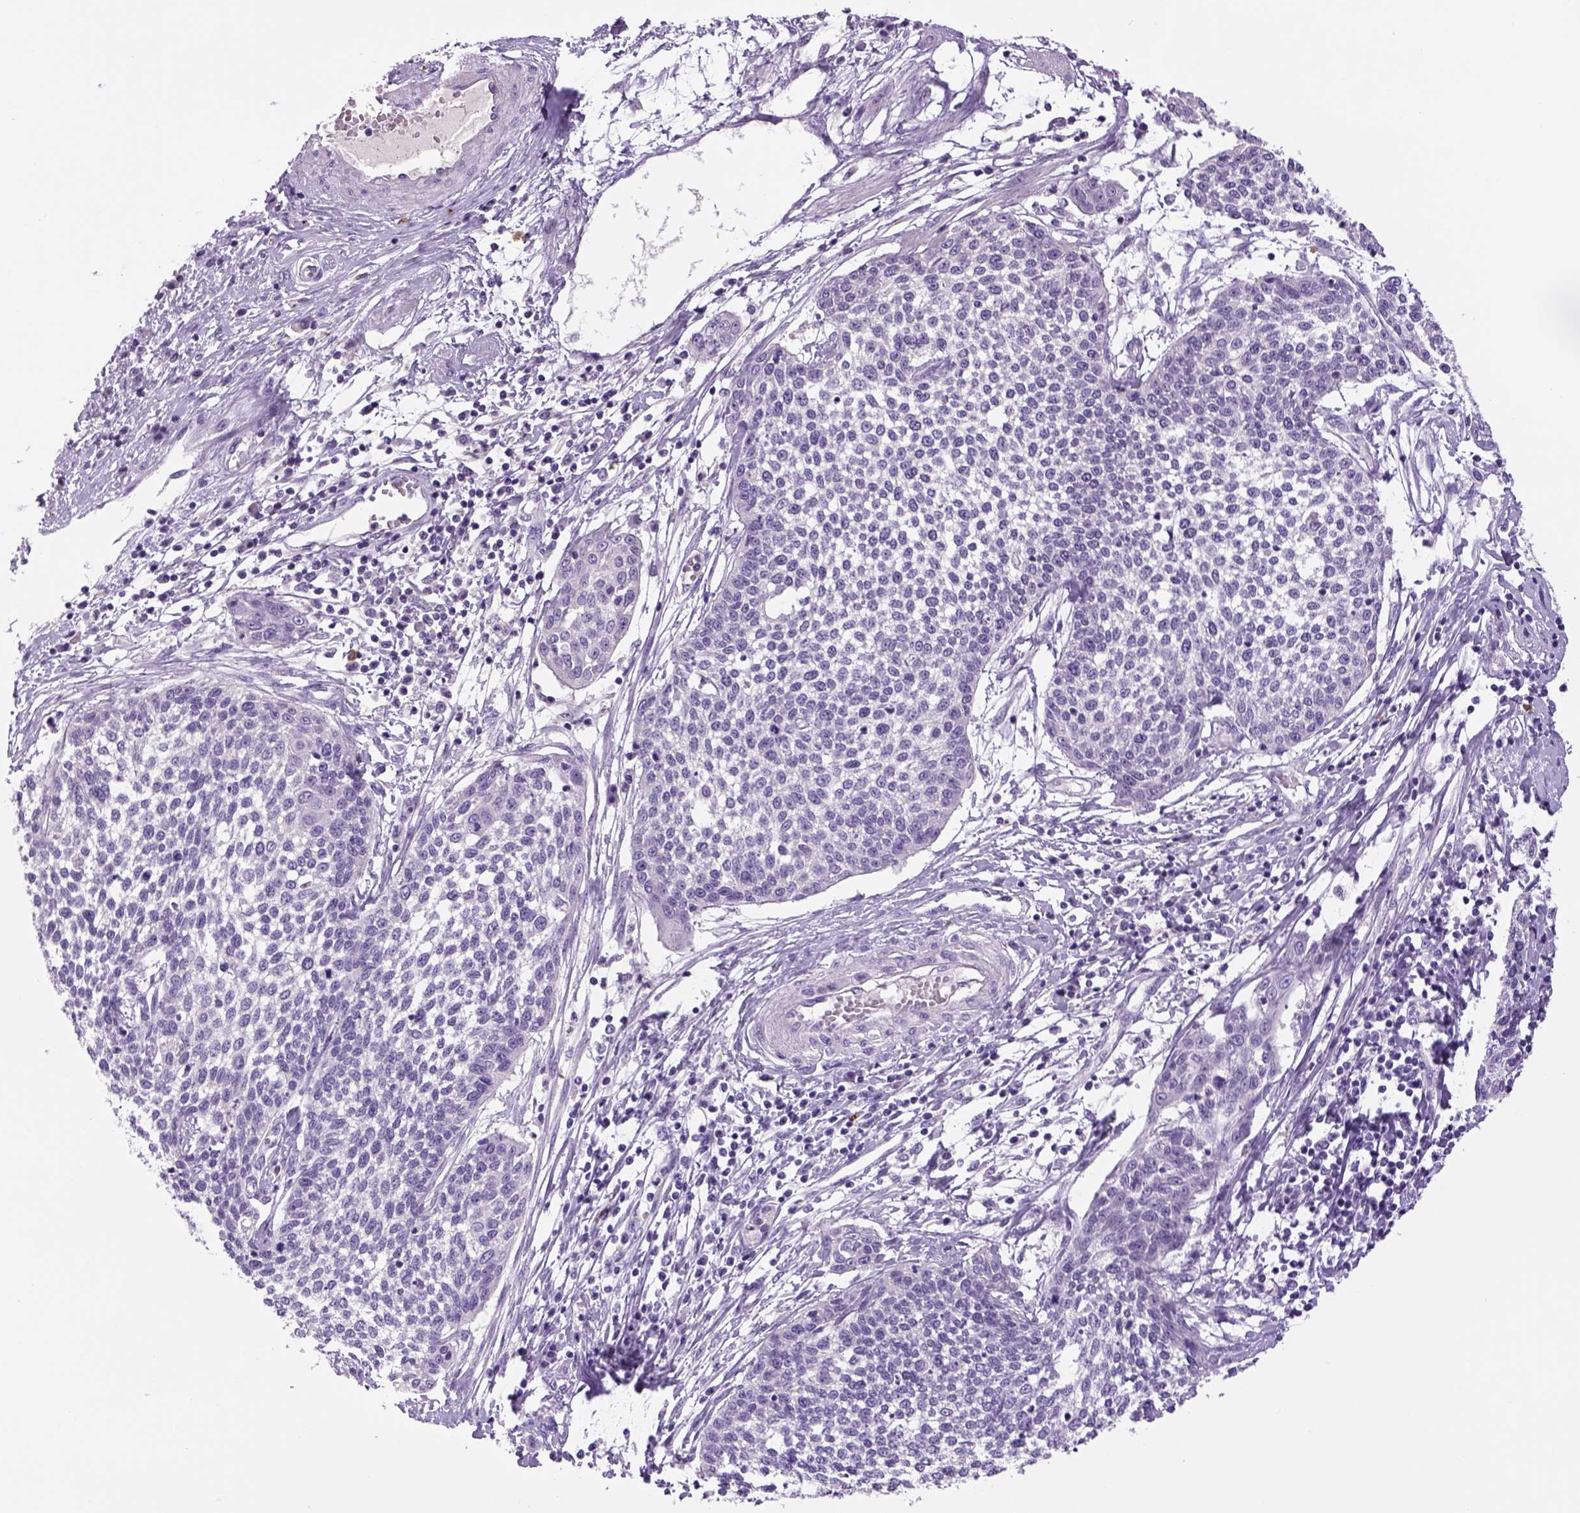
{"staining": {"intensity": "negative", "quantity": "none", "location": "none"}, "tissue": "cervical cancer", "cell_type": "Tumor cells", "image_type": "cancer", "snomed": [{"axis": "morphology", "description": "Squamous cell carcinoma, NOS"}, {"axis": "topography", "description": "Cervix"}], "caption": "This is an IHC photomicrograph of human squamous cell carcinoma (cervical). There is no positivity in tumor cells.", "gene": "DBH", "patient": {"sex": "female", "age": 34}}